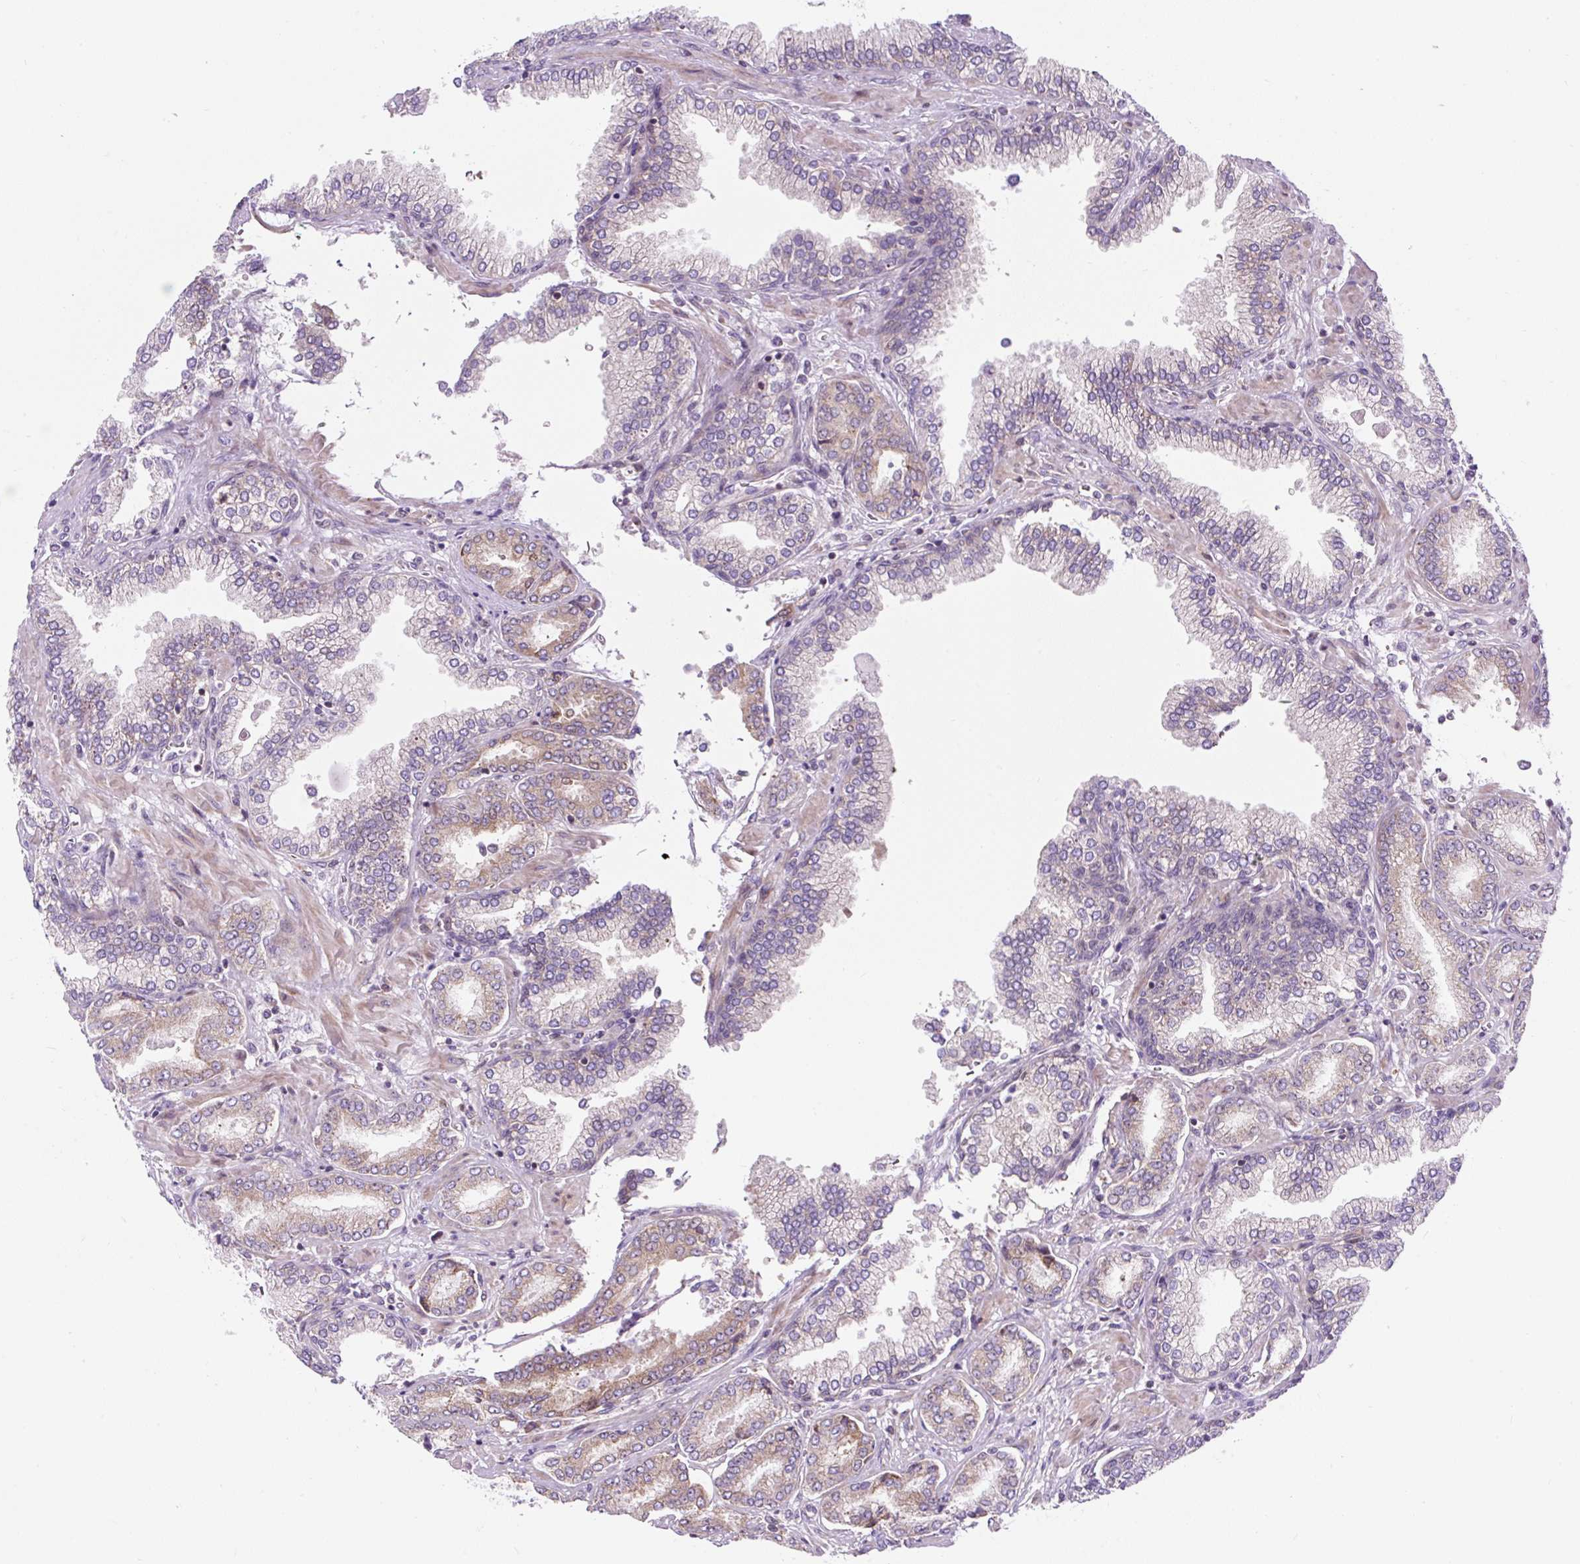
{"staining": {"intensity": "moderate", "quantity": ">75%", "location": "cytoplasmic/membranous"}, "tissue": "prostate cancer", "cell_type": "Tumor cells", "image_type": "cancer", "snomed": [{"axis": "morphology", "description": "Adenocarcinoma, High grade"}, {"axis": "topography", "description": "Prostate"}], "caption": "Human high-grade adenocarcinoma (prostate) stained with a brown dye reveals moderate cytoplasmic/membranous positive expression in about >75% of tumor cells.", "gene": "CISD3", "patient": {"sex": "male", "age": 72}}